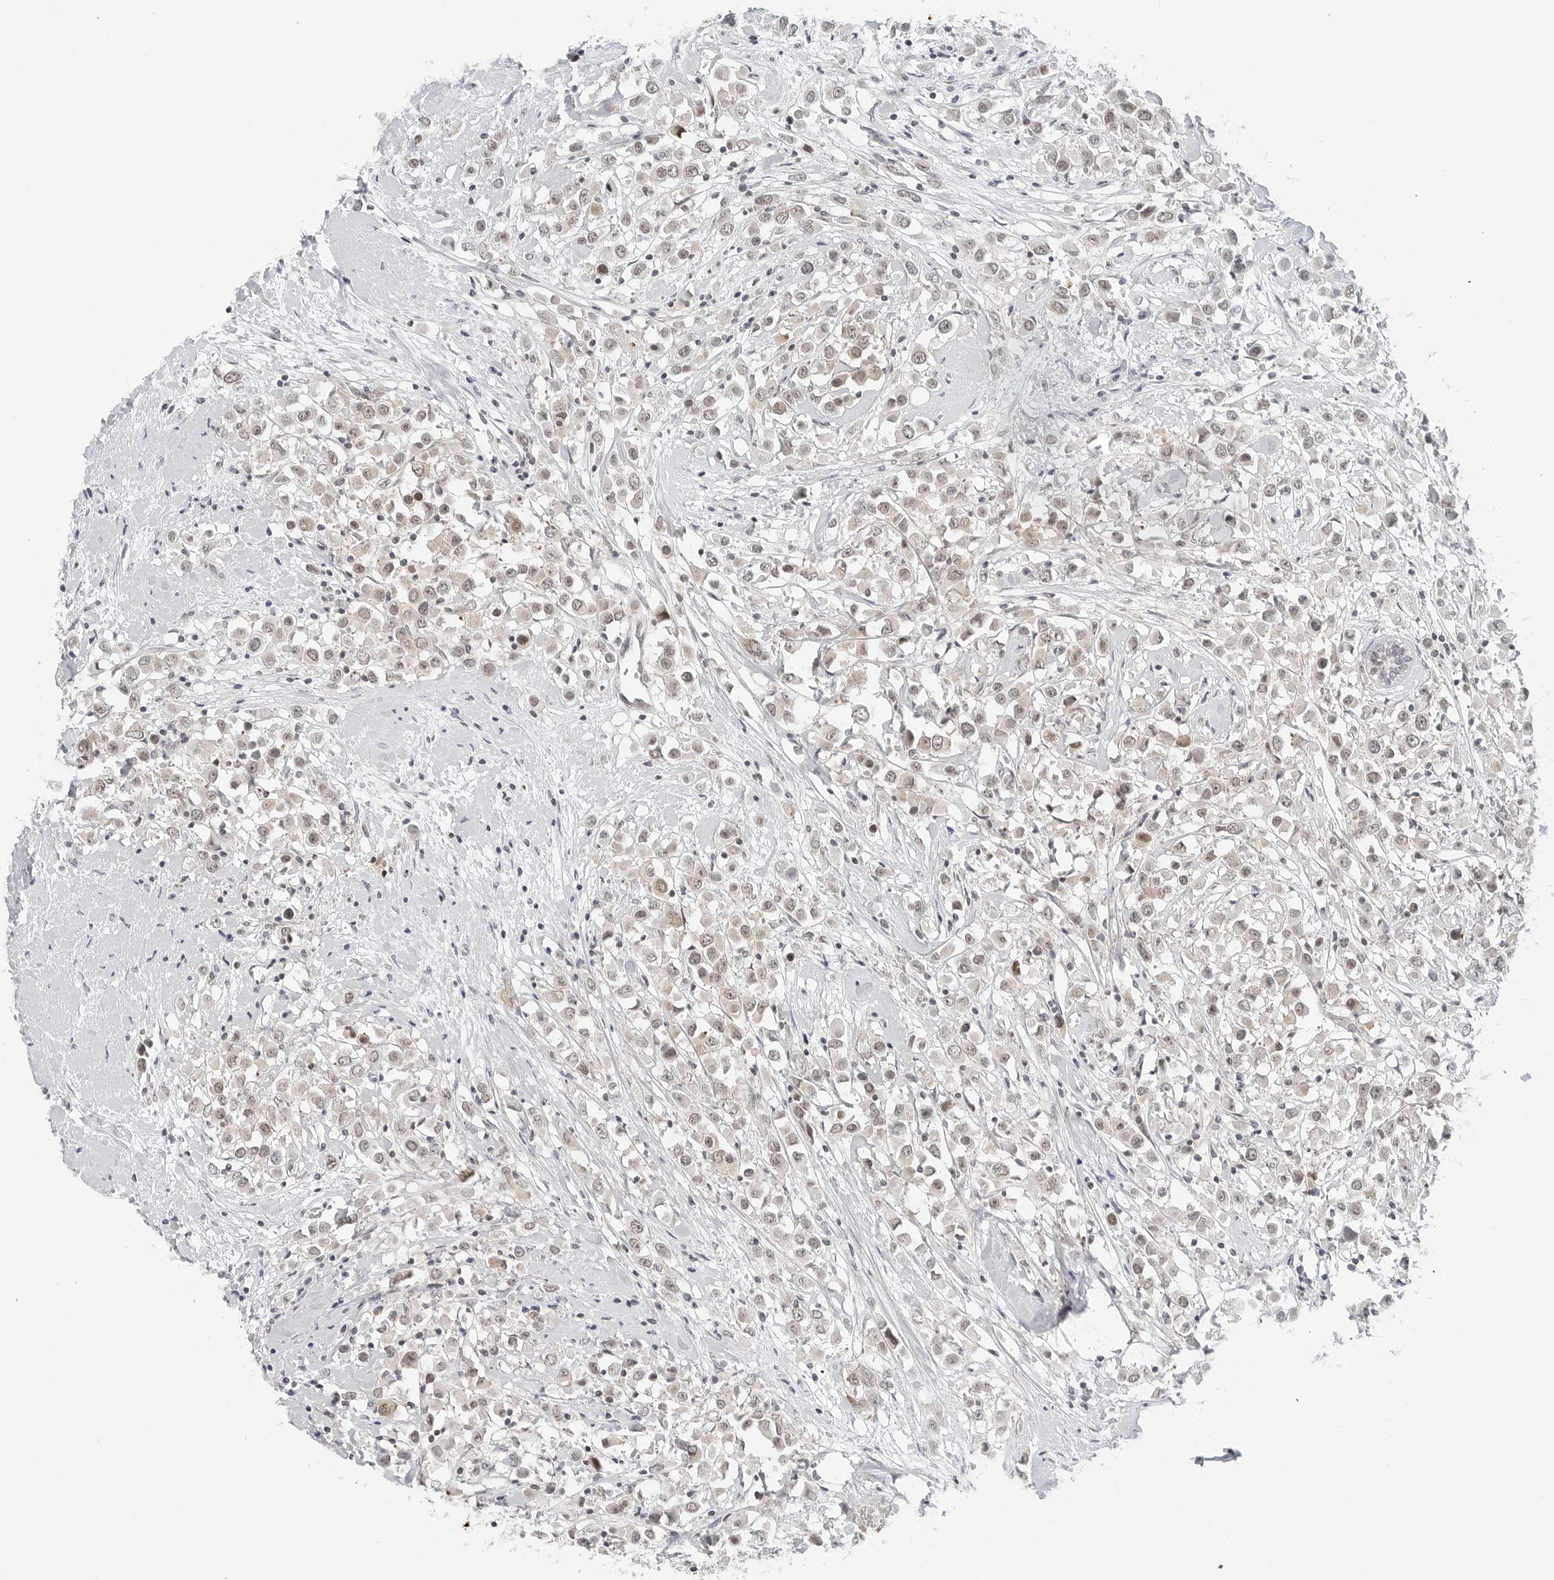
{"staining": {"intensity": "weak", "quantity": ">75%", "location": "nuclear"}, "tissue": "breast cancer", "cell_type": "Tumor cells", "image_type": "cancer", "snomed": [{"axis": "morphology", "description": "Duct carcinoma"}, {"axis": "topography", "description": "Breast"}], "caption": "Human infiltrating ductal carcinoma (breast) stained with a brown dye exhibits weak nuclear positive expression in approximately >75% of tumor cells.", "gene": "METAP1", "patient": {"sex": "female", "age": 61}}